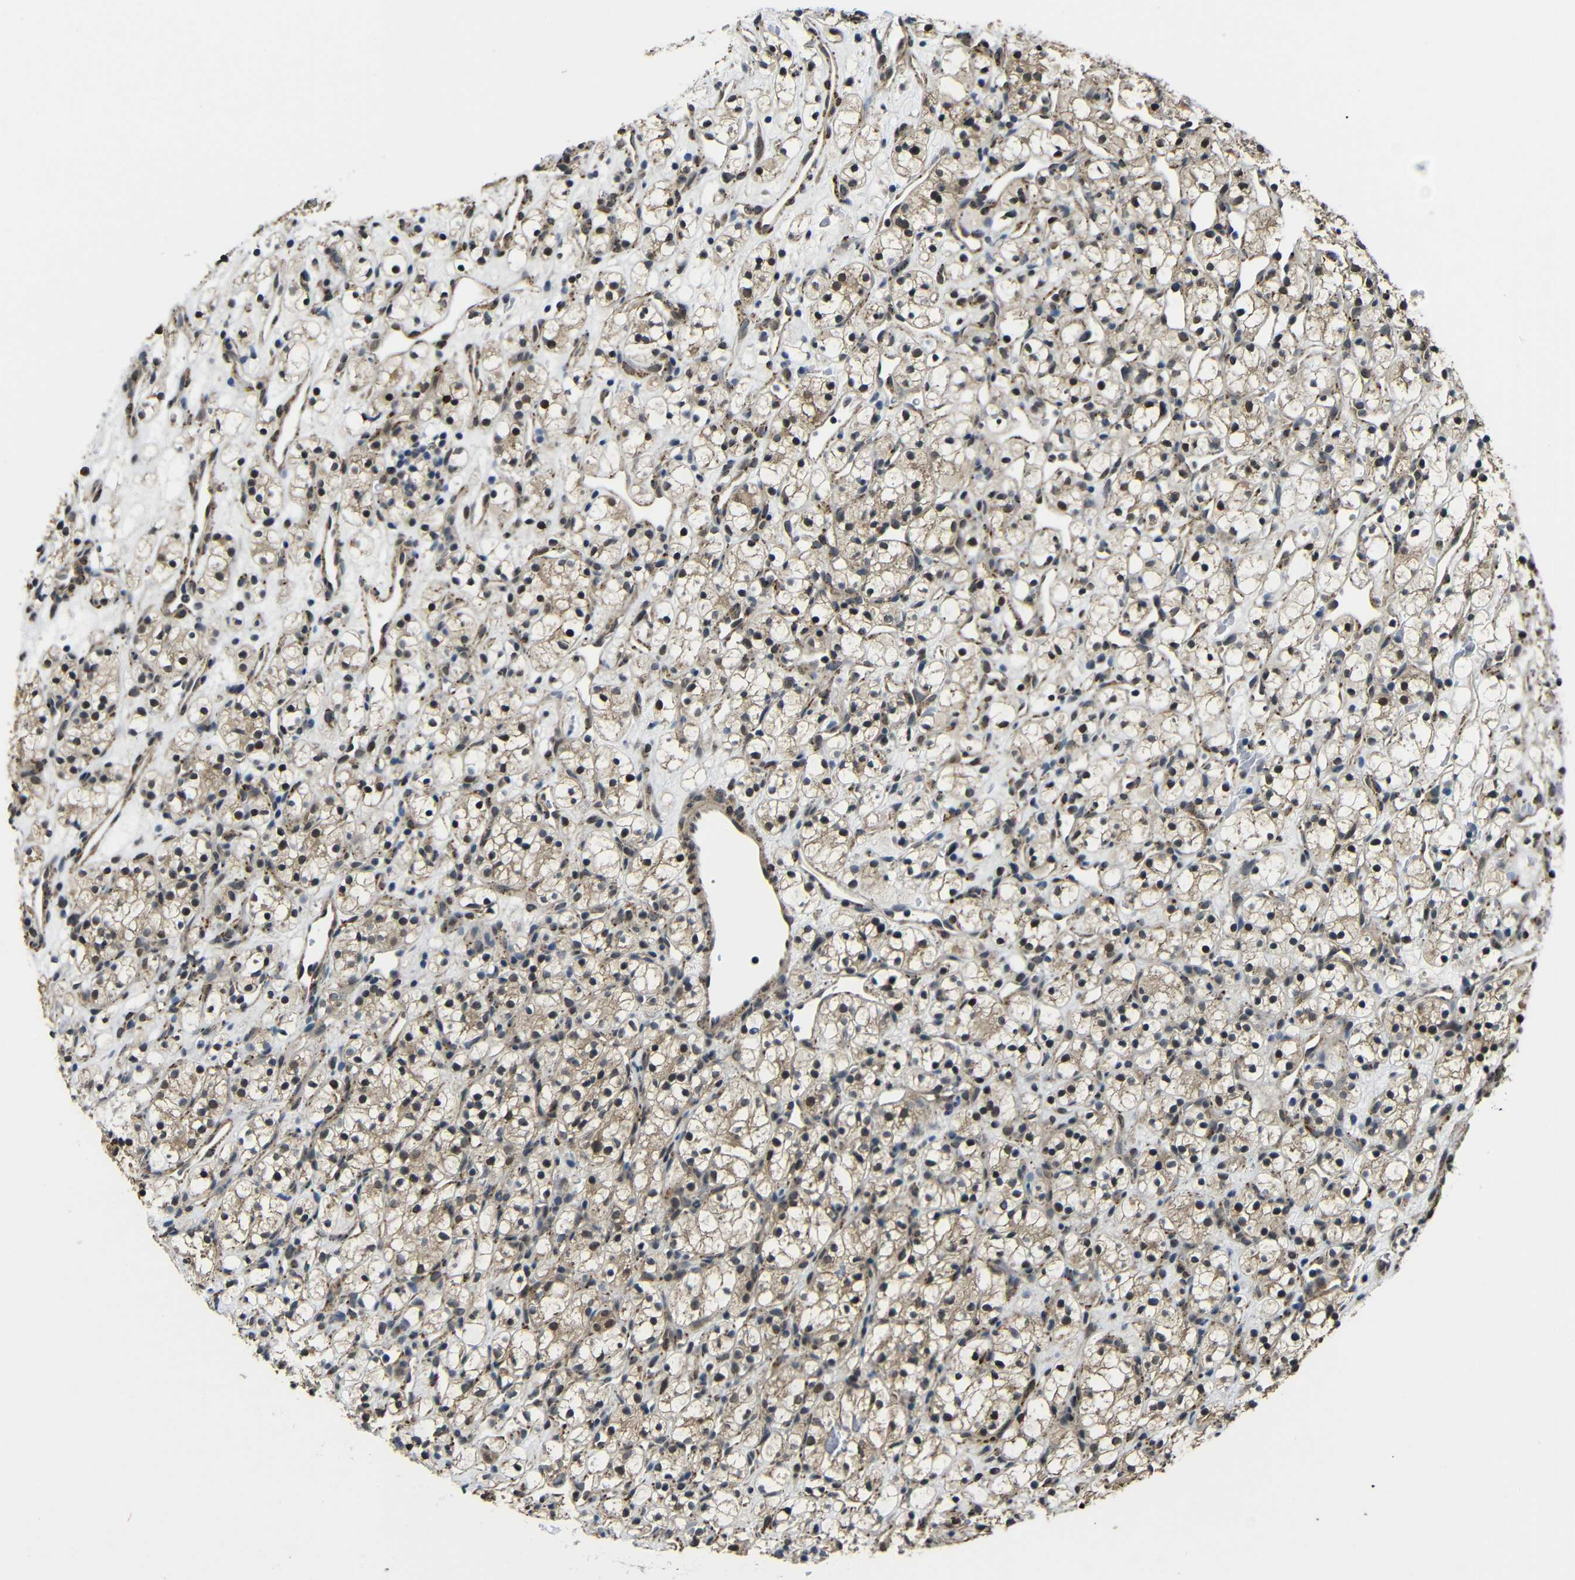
{"staining": {"intensity": "weak", "quantity": ">75%", "location": "cytoplasmic/membranous,nuclear"}, "tissue": "renal cancer", "cell_type": "Tumor cells", "image_type": "cancer", "snomed": [{"axis": "morphology", "description": "Adenocarcinoma, NOS"}, {"axis": "topography", "description": "Kidney"}], "caption": "DAB (3,3'-diaminobenzidine) immunohistochemical staining of renal adenocarcinoma shows weak cytoplasmic/membranous and nuclear protein expression in about >75% of tumor cells.", "gene": "FAM172A", "patient": {"sex": "female", "age": 60}}